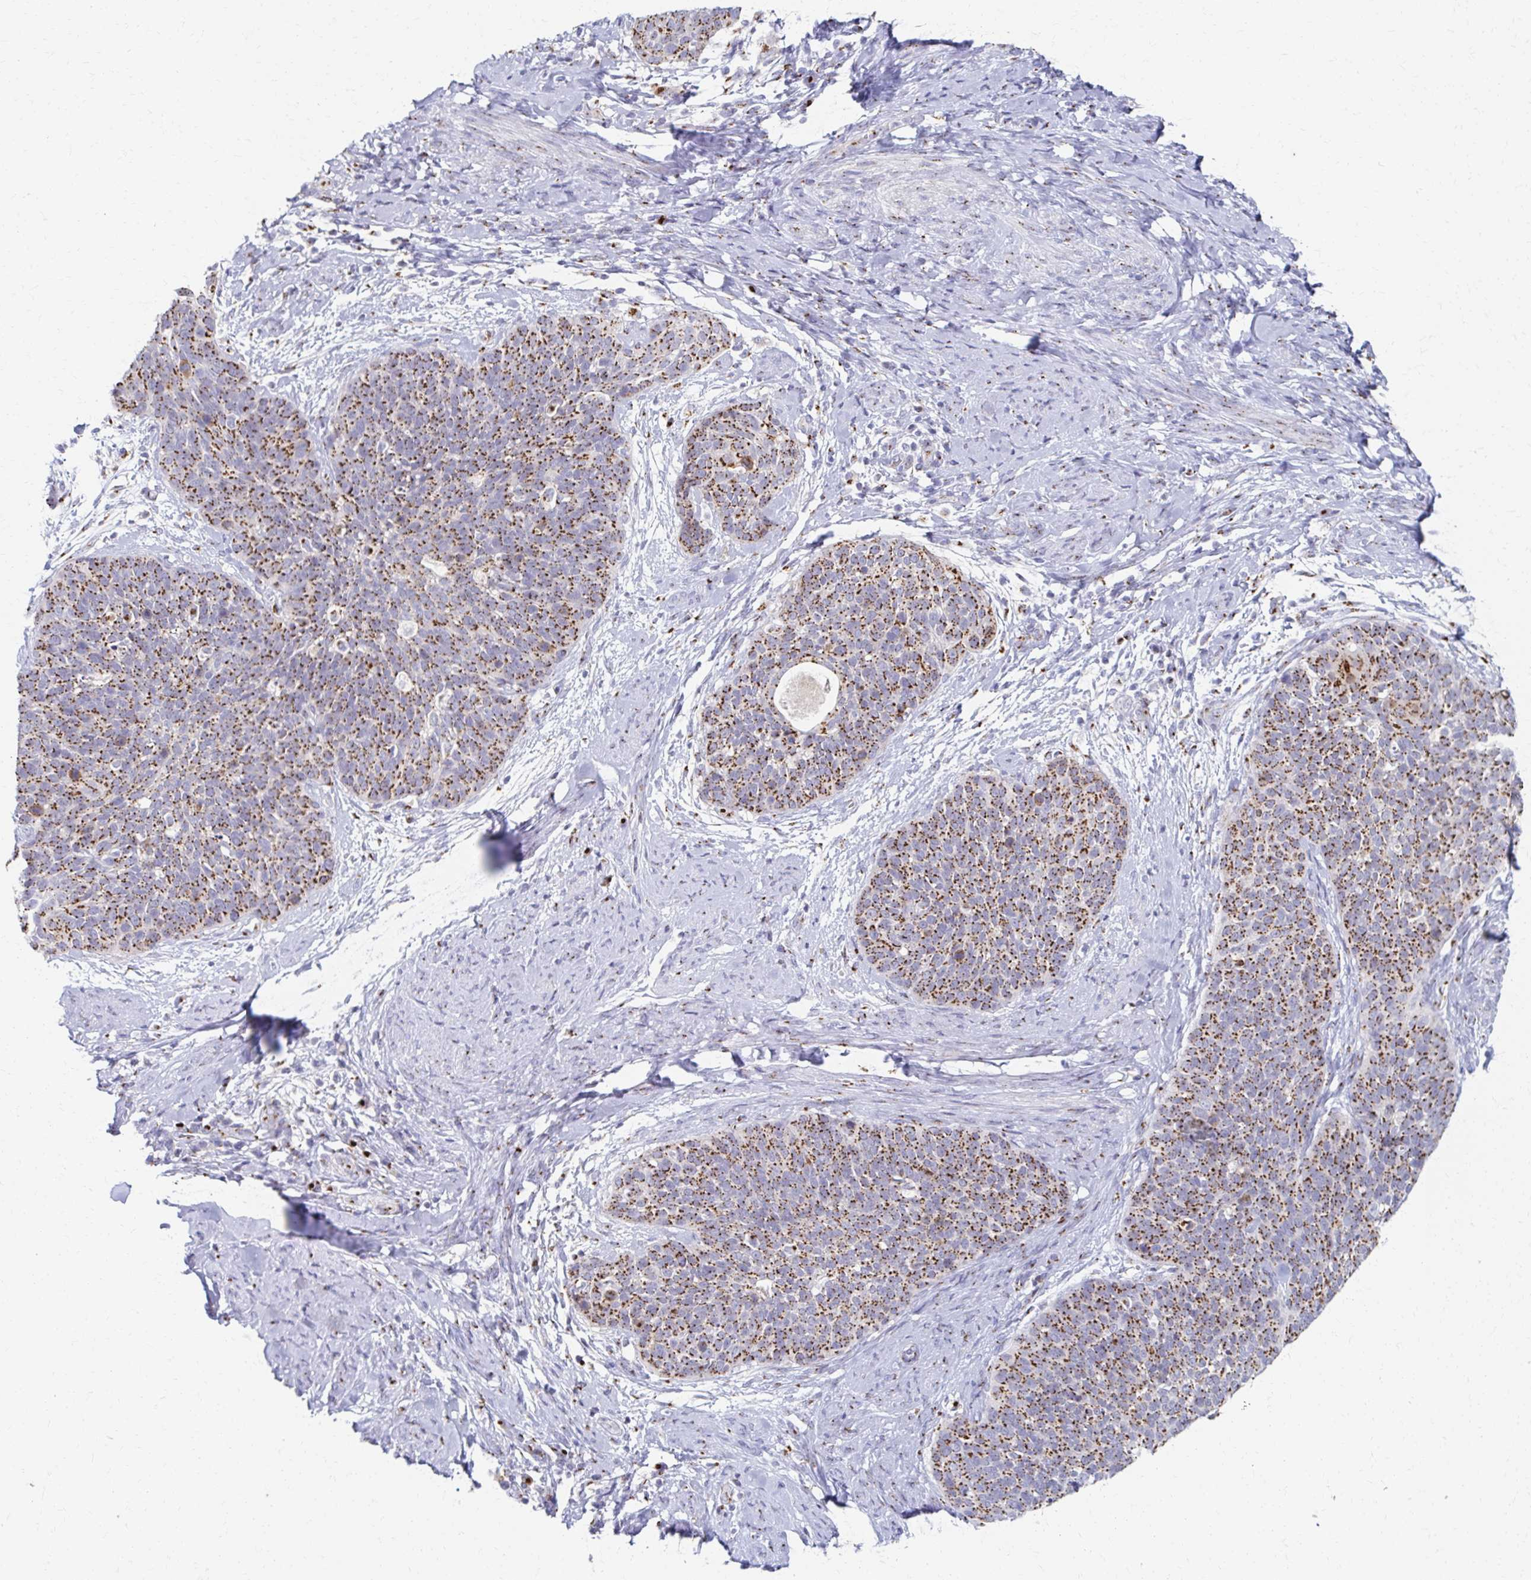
{"staining": {"intensity": "moderate", "quantity": ">75%", "location": "cytoplasmic/membranous"}, "tissue": "cervical cancer", "cell_type": "Tumor cells", "image_type": "cancer", "snomed": [{"axis": "morphology", "description": "Squamous cell carcinoma, NOS"}, {"axis": "topography", "description": "Cervix"}], "caption": "An IHC image of tumor tissue is shown. Protein staining in brown labels moderate cytoplasmic/membranous positivity in cervical cancer (squamous cell carcinoma) within tumor cells.", "gene": "TM9SF1", "patient": {"sex": "female", "age": 69}}